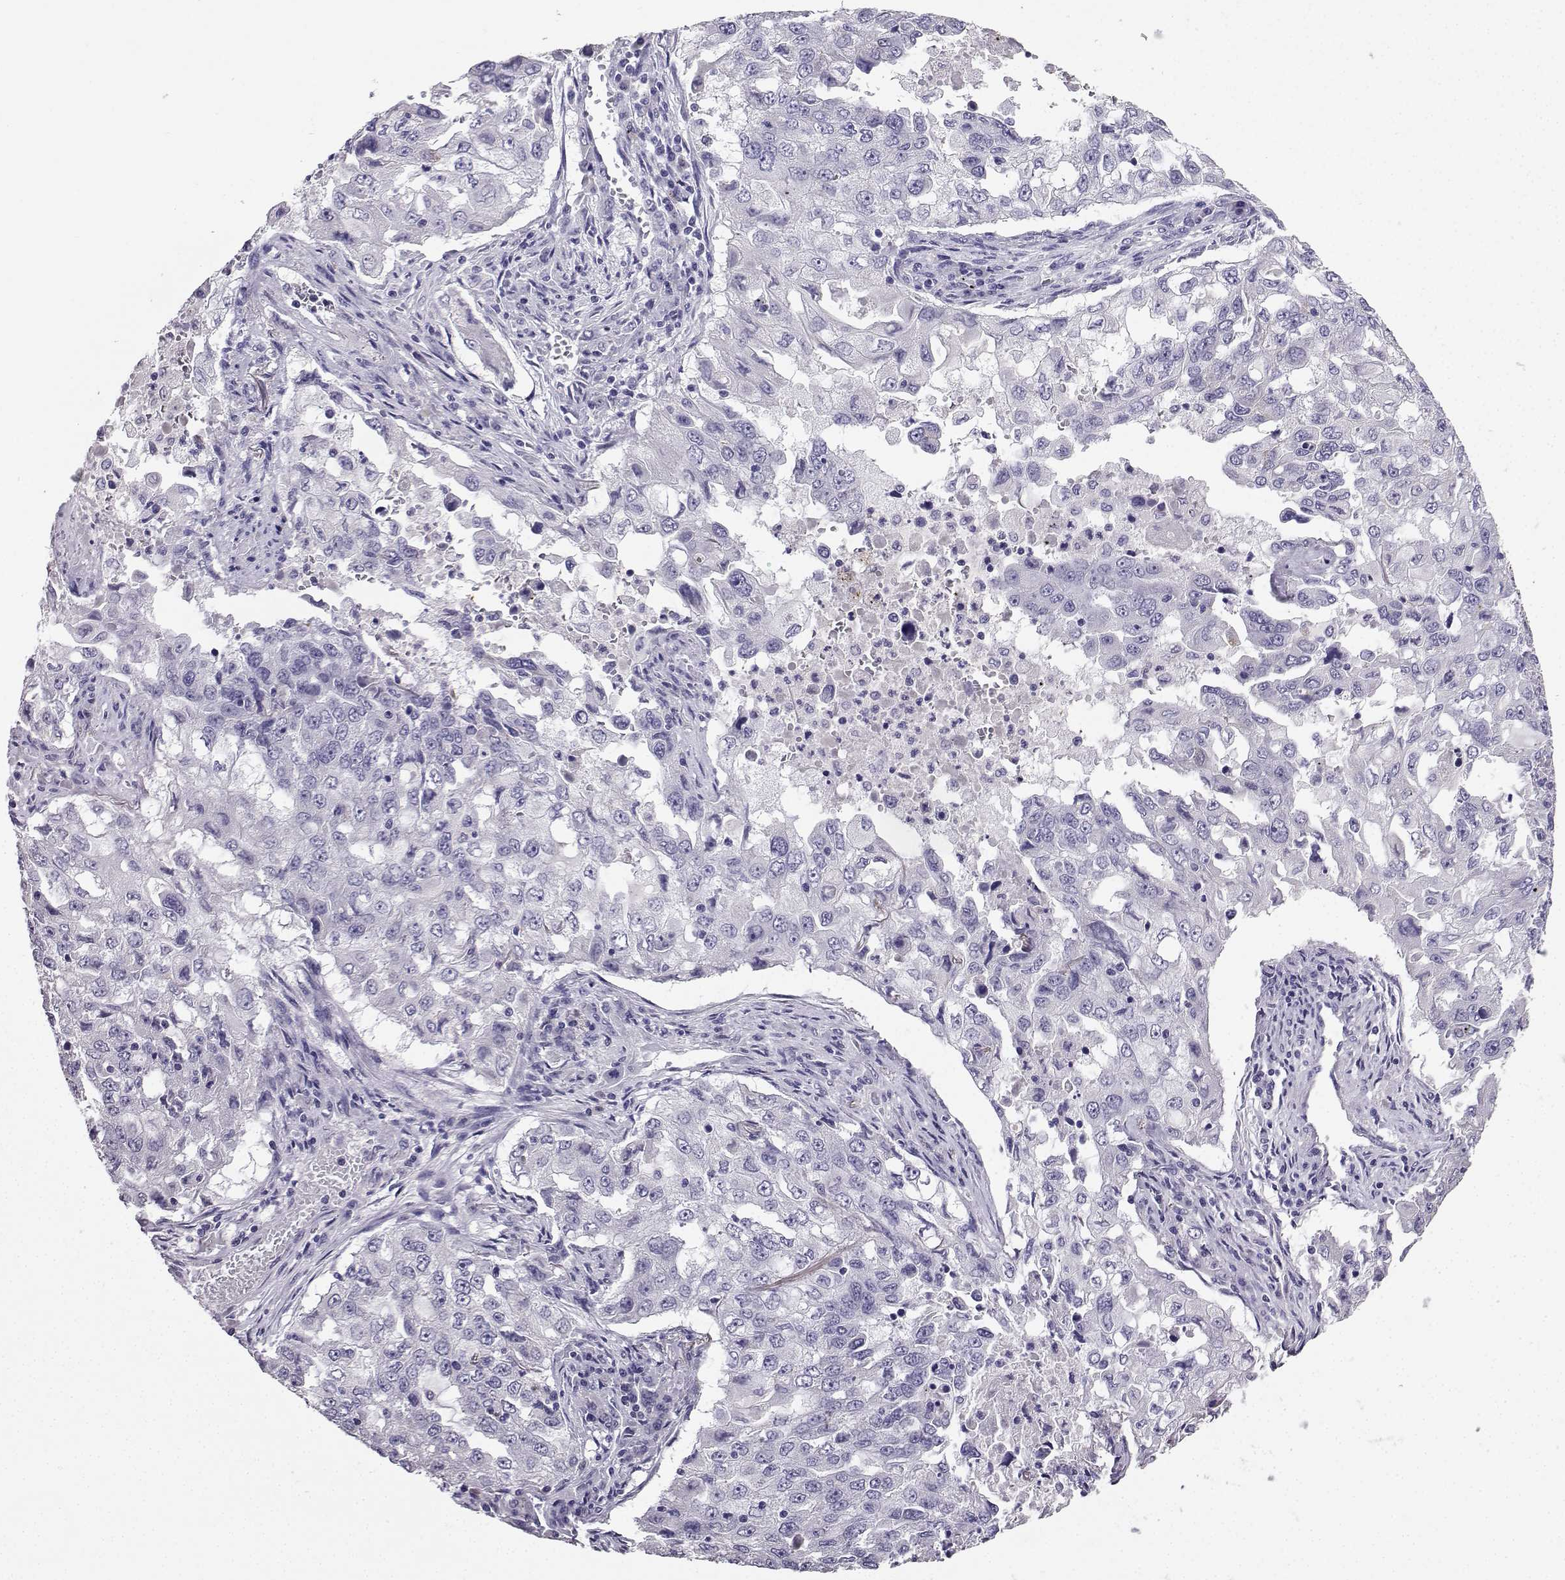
{"staining": {"intensity": "negative", "quantity": "none", "location": "none"}, "tissue": "lung cancer", "cell_type": "Tumor cells", "image_type": "cancer", "snomed": [{"axis": "morphology", "description": "Adenocarcinoma, NOS"}, {"axis": "topography", "description": "Lung"}], "caption": "This is a image of IHC staining of lung adenocarcinoma, which shows no expression in tumor cells. (Immunohistochemistry (ihc), brightfield microscopy, high magnification).", "gene": "SPAG11B", "patient": {"sex": "female", "age": 61}}